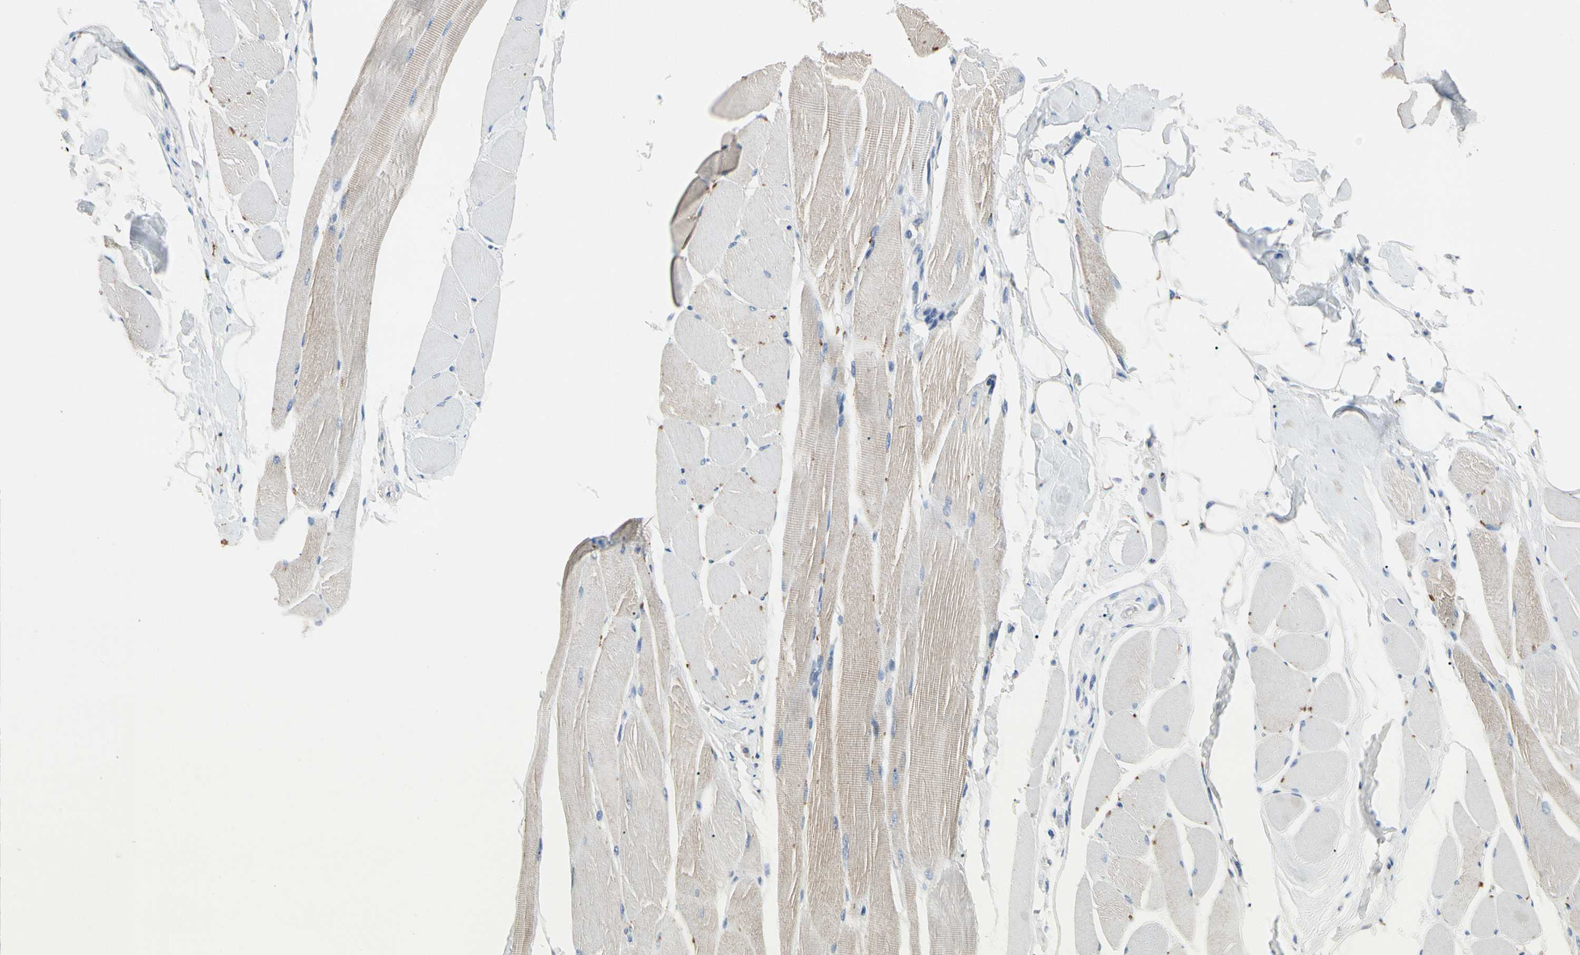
{"staining": {"intensity": "moderate", "quantity": ">75%", "location": "cytoplasmic/membranous"}, "tissue": "skeletal muscle", "cell_type": "Myocytes", "image_type": "normal", "snomed": [{"axis": "morphology", "description": "Normal tissue, NOS"}, {"axis": "topography", "description": "Skeletal muscle"}, {"axis": "topography", "description": "Peripheral nerve tissue"}], "caption": "Immunohistochemistry (IHC) of normal human skeletal muscle reveals medium levels of moderate cytoplasmic/membranous expression in approximately >75% of myocytes. (DAB IHC, brown staining for protein, blue staining for nuclei).", "gene": "RETSAT", "patient": {"sex": "female", "age": 84}}